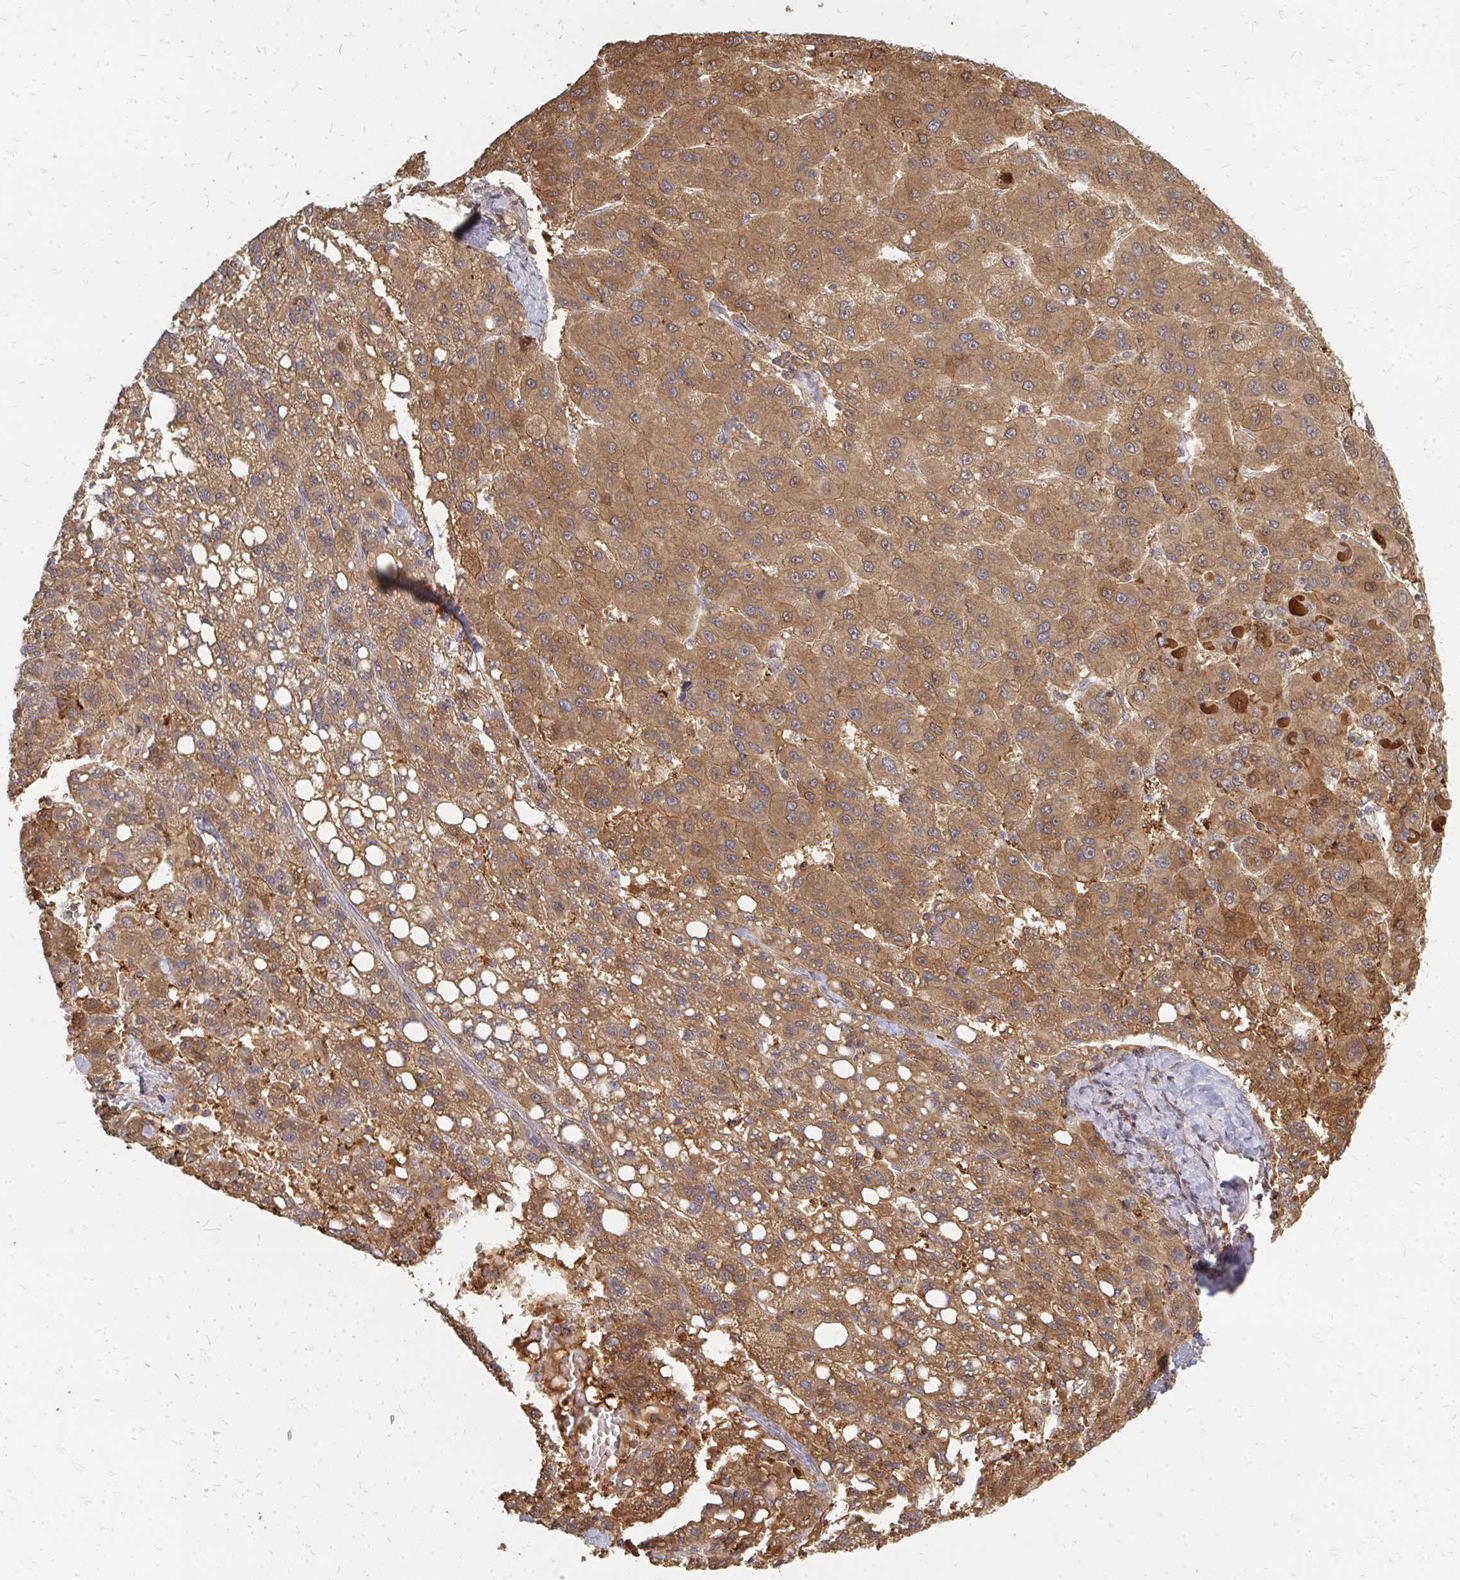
{"staining": {"intensity": "moderate", "quantity": ">75%", "location": "cytoplasmic/membranous"}, "tissue": "liver cancer", "cell_type": "Tumor cells", "image_type": "cancer", "snomed": [{"axis": "morphology", "description": "Carcinoma, Hepatocellular, NOS"}, {"axis": "topography", "description": "Liver"}], "caption": "Moderate cytoplasmic/membranous protein expression is seen in about >75% of tumor cells in liver cancer (hepatocellular carcinoma).", "gene": "ZNF285", "patient": {"sex": "female", "age": 82}}